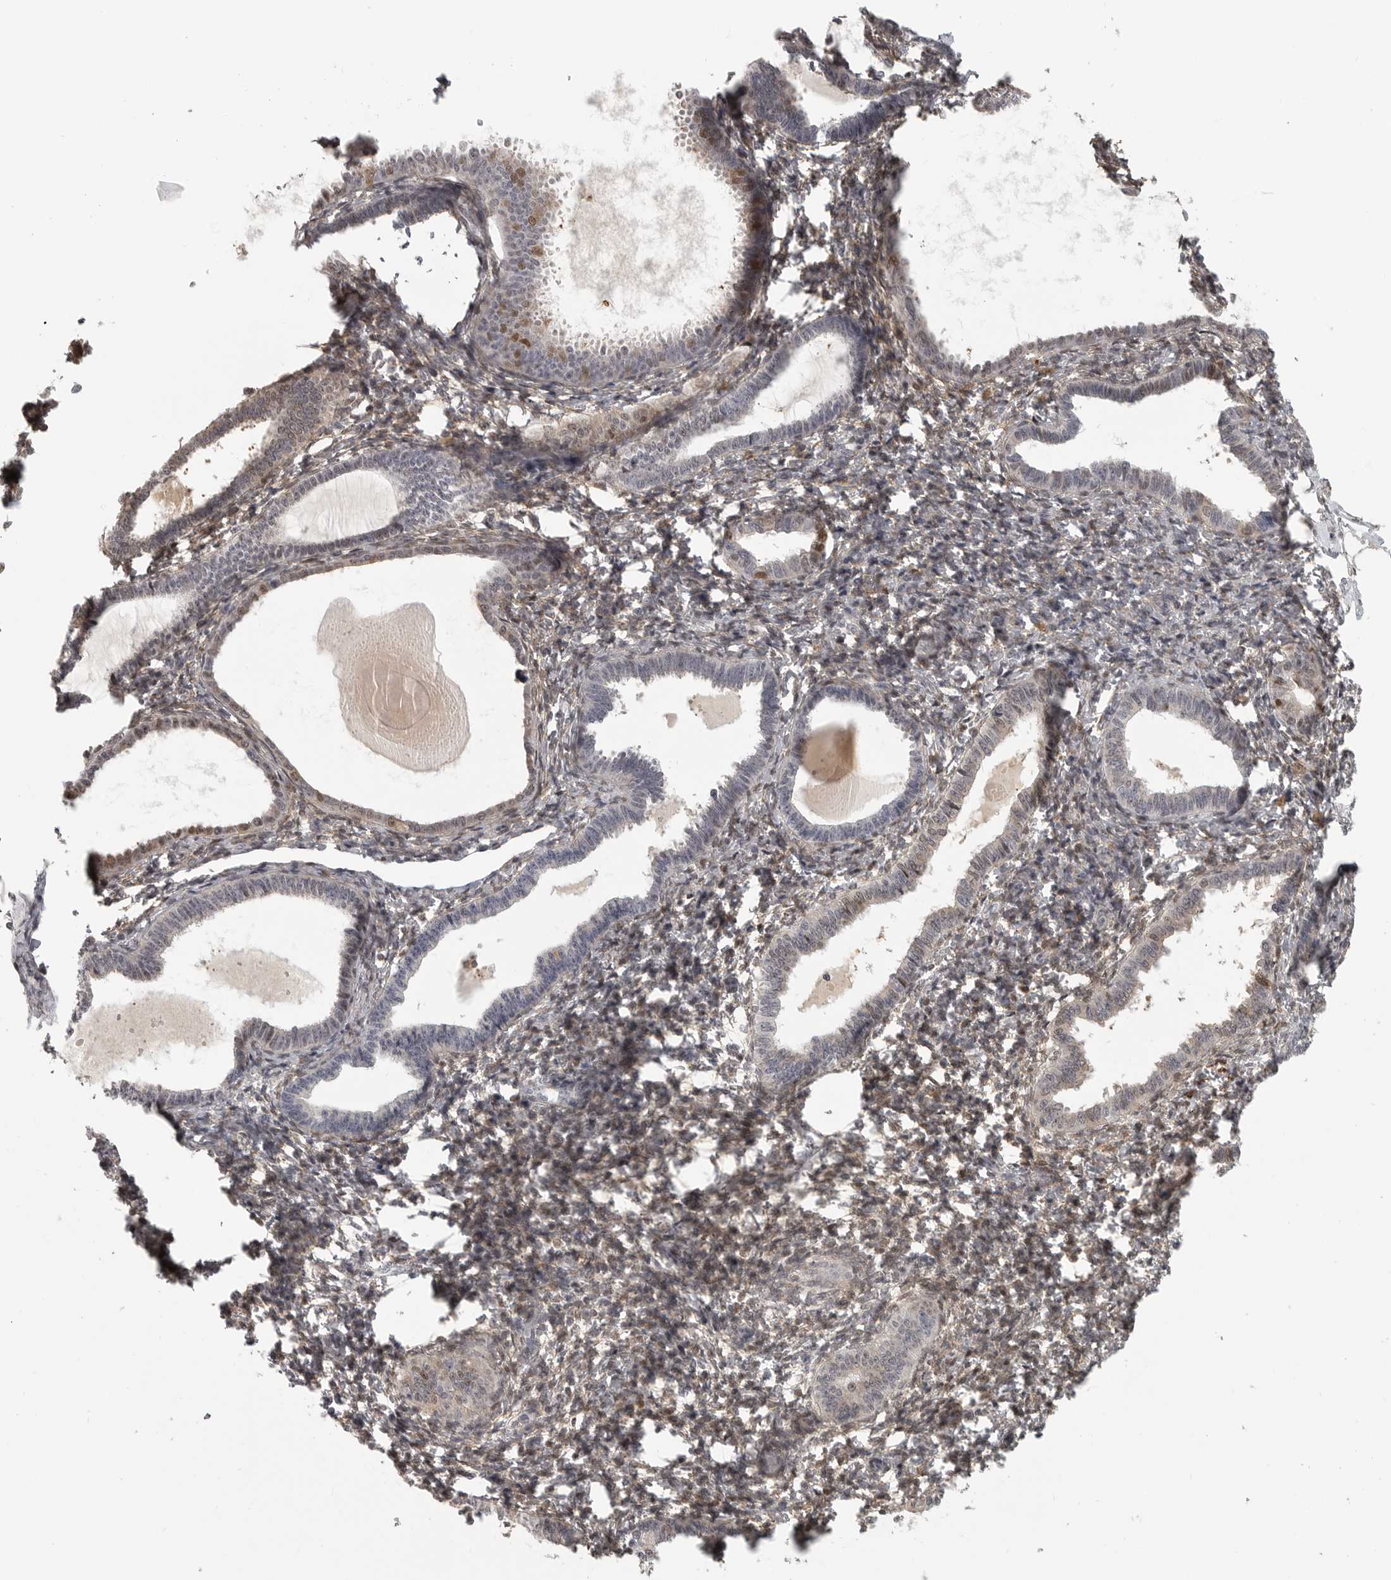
{"staining": {"intensity": "weak", "quantity": "25%-75%", "location": "nuclear"}, "tissue": "endometrium", "cell_type": "Cells in endometrial stroma", "image_type": "normal", "snomed": [{"axis": "morphology", "description": "Normal tissue, NOS"}, {"axis": "topography", "description": "Endometrium"}], "caption": "Protein staining by immunohistochemistry (IHC) exhibits weak nuclear staining in about 25%-75% of cells in endometrial stroma in unremarkable endometrium. The staining is performed using DAB brown chromogen to label protein expression. The nuclei are counter-stained blue using hematoxylin.", "gene": "UROD", "patient": {"sex": "female", "age": 77}}